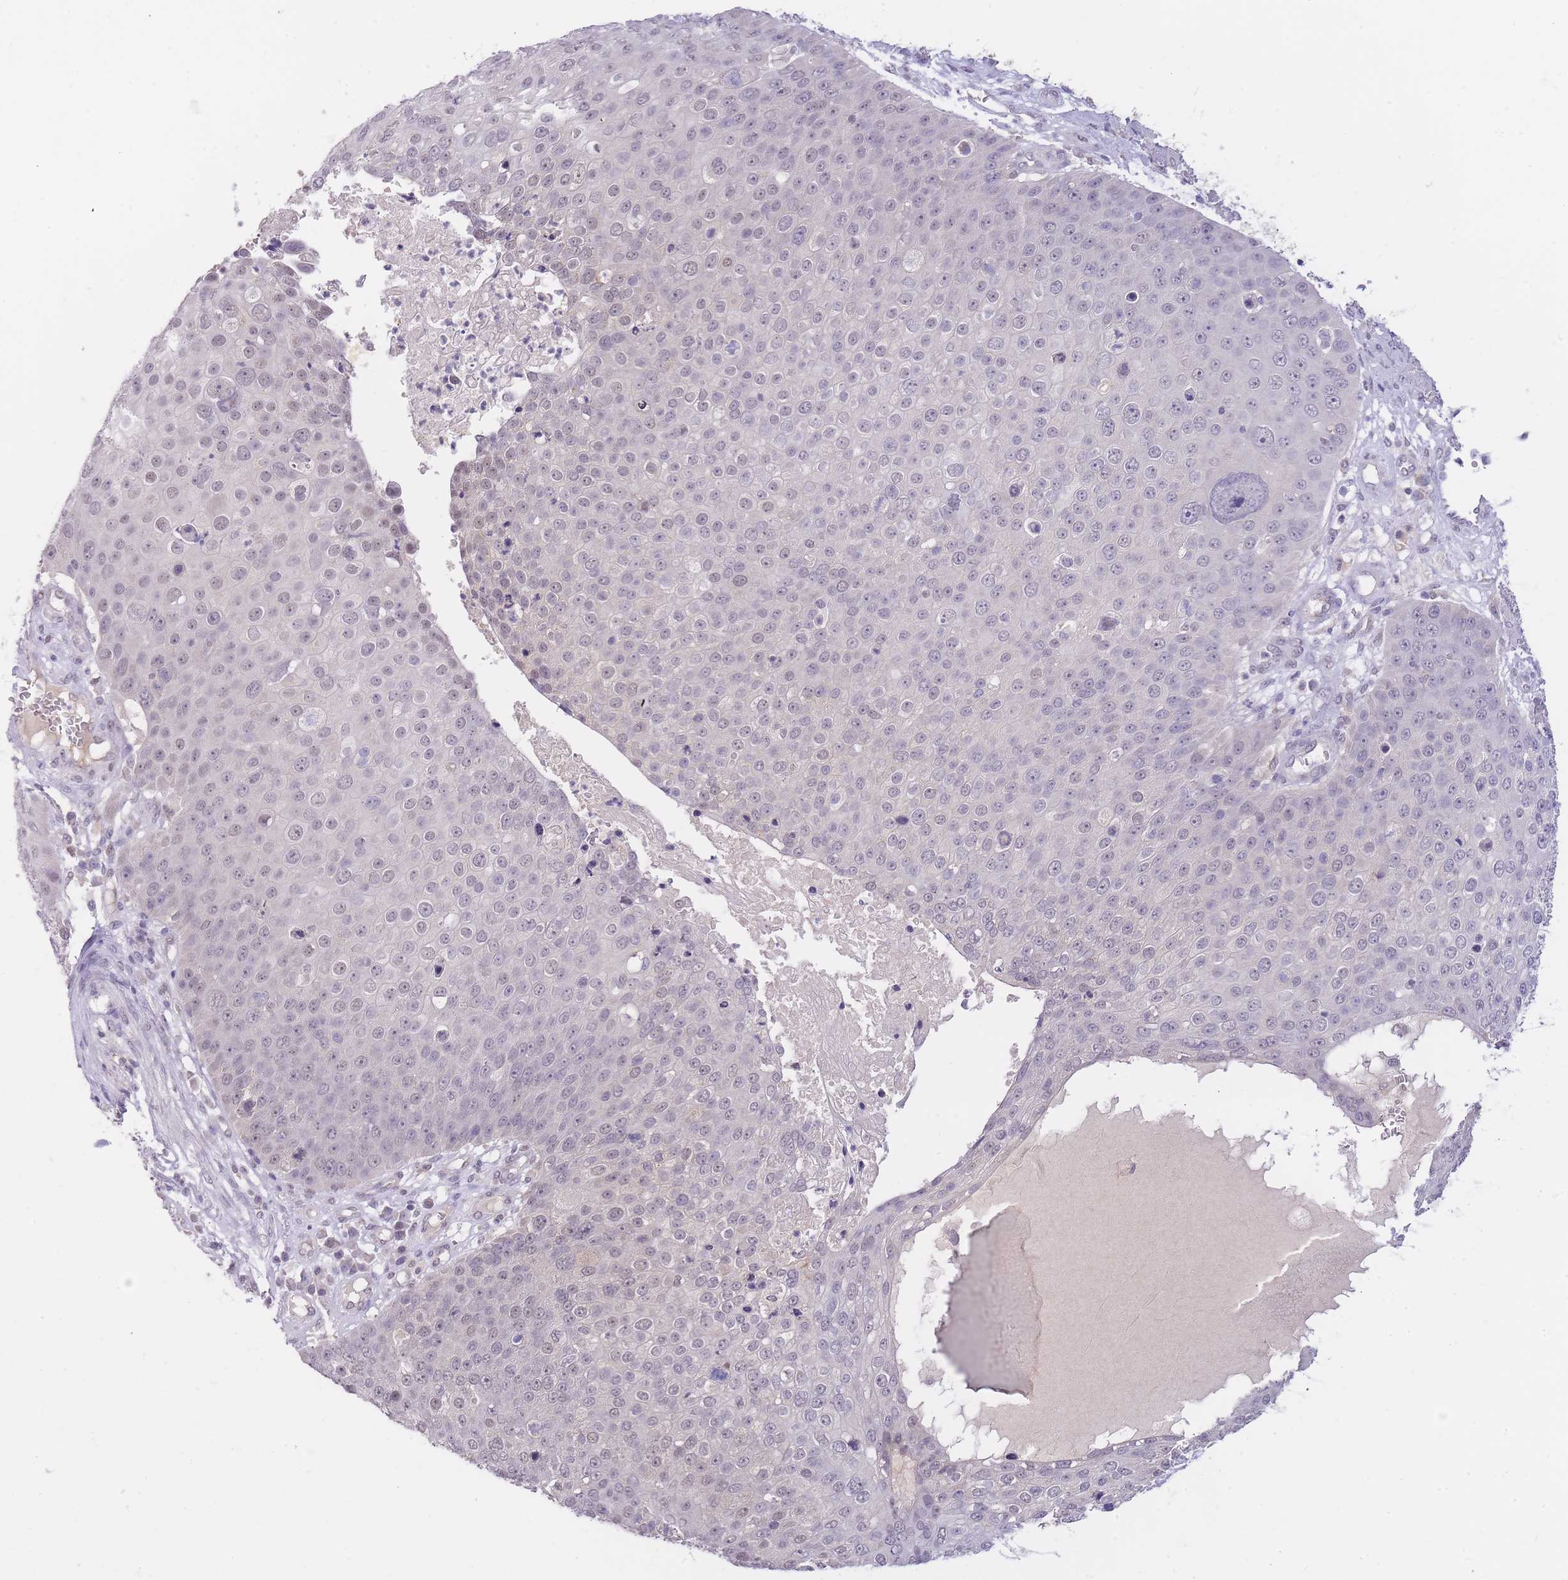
{"staining": {"intensity": "weak", "quantity": "<25%", "location": "nuclear"}, "tissue": "skin cancer", "cell_type": "Tumor cells", "image_type": "cancer", "snomed": [{"axis": "morphology", "description": "Squamous cell carcinoma, NOS"}, {"axis": "topography", "description": "Skin"}], "caption": "A high-resolution histopathology image shows immunohistochemistry (IHC) staining of squamous cell carcinoma (skin), which reveals no significant positivity in tumor cells.", "gene": "GOLGA6L25", "patient": {"sex": "male", "age": 71}}